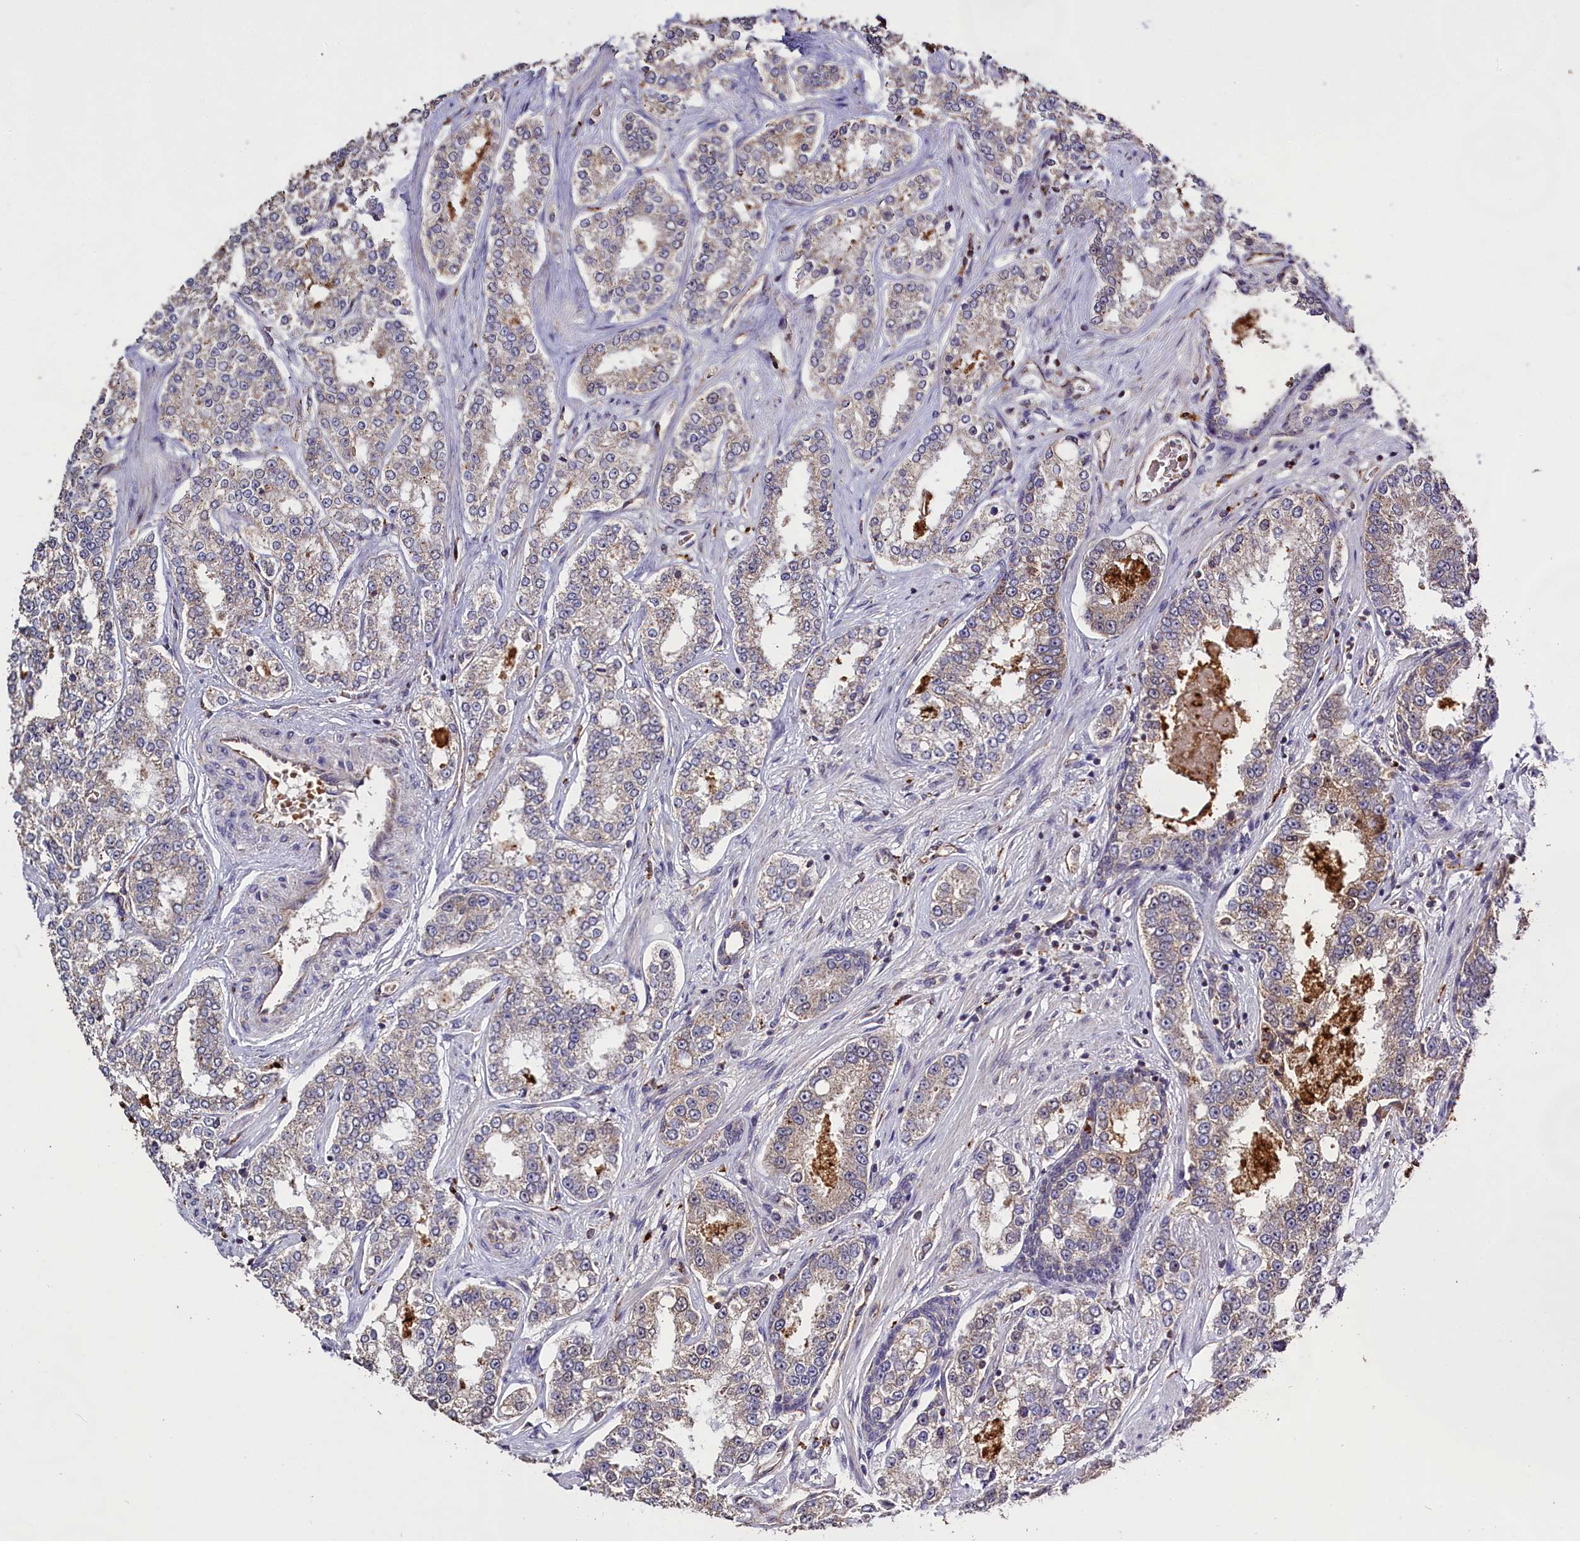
{"staining": {"intensity": "negative", "quantity": "none", "location": "none"}, "tissue": "prostate cancer", "cell_type": "Tumor cells", "image_type": "cancer", "snomed": [{"axis": "morphology", "description": "Normal tissue, NOS"}, {"axis": "morphology", "description": "Adenocarcinoma, High grade"}, {"axis": "topography", "description": "Prostate"}], "caption": "An image of prostate high-grade adenocarcinoma stained for a protein displays no brown staining in tumor cells.", "gene": "CLRN2", "patient": {"sex": "male", "age": 83}}